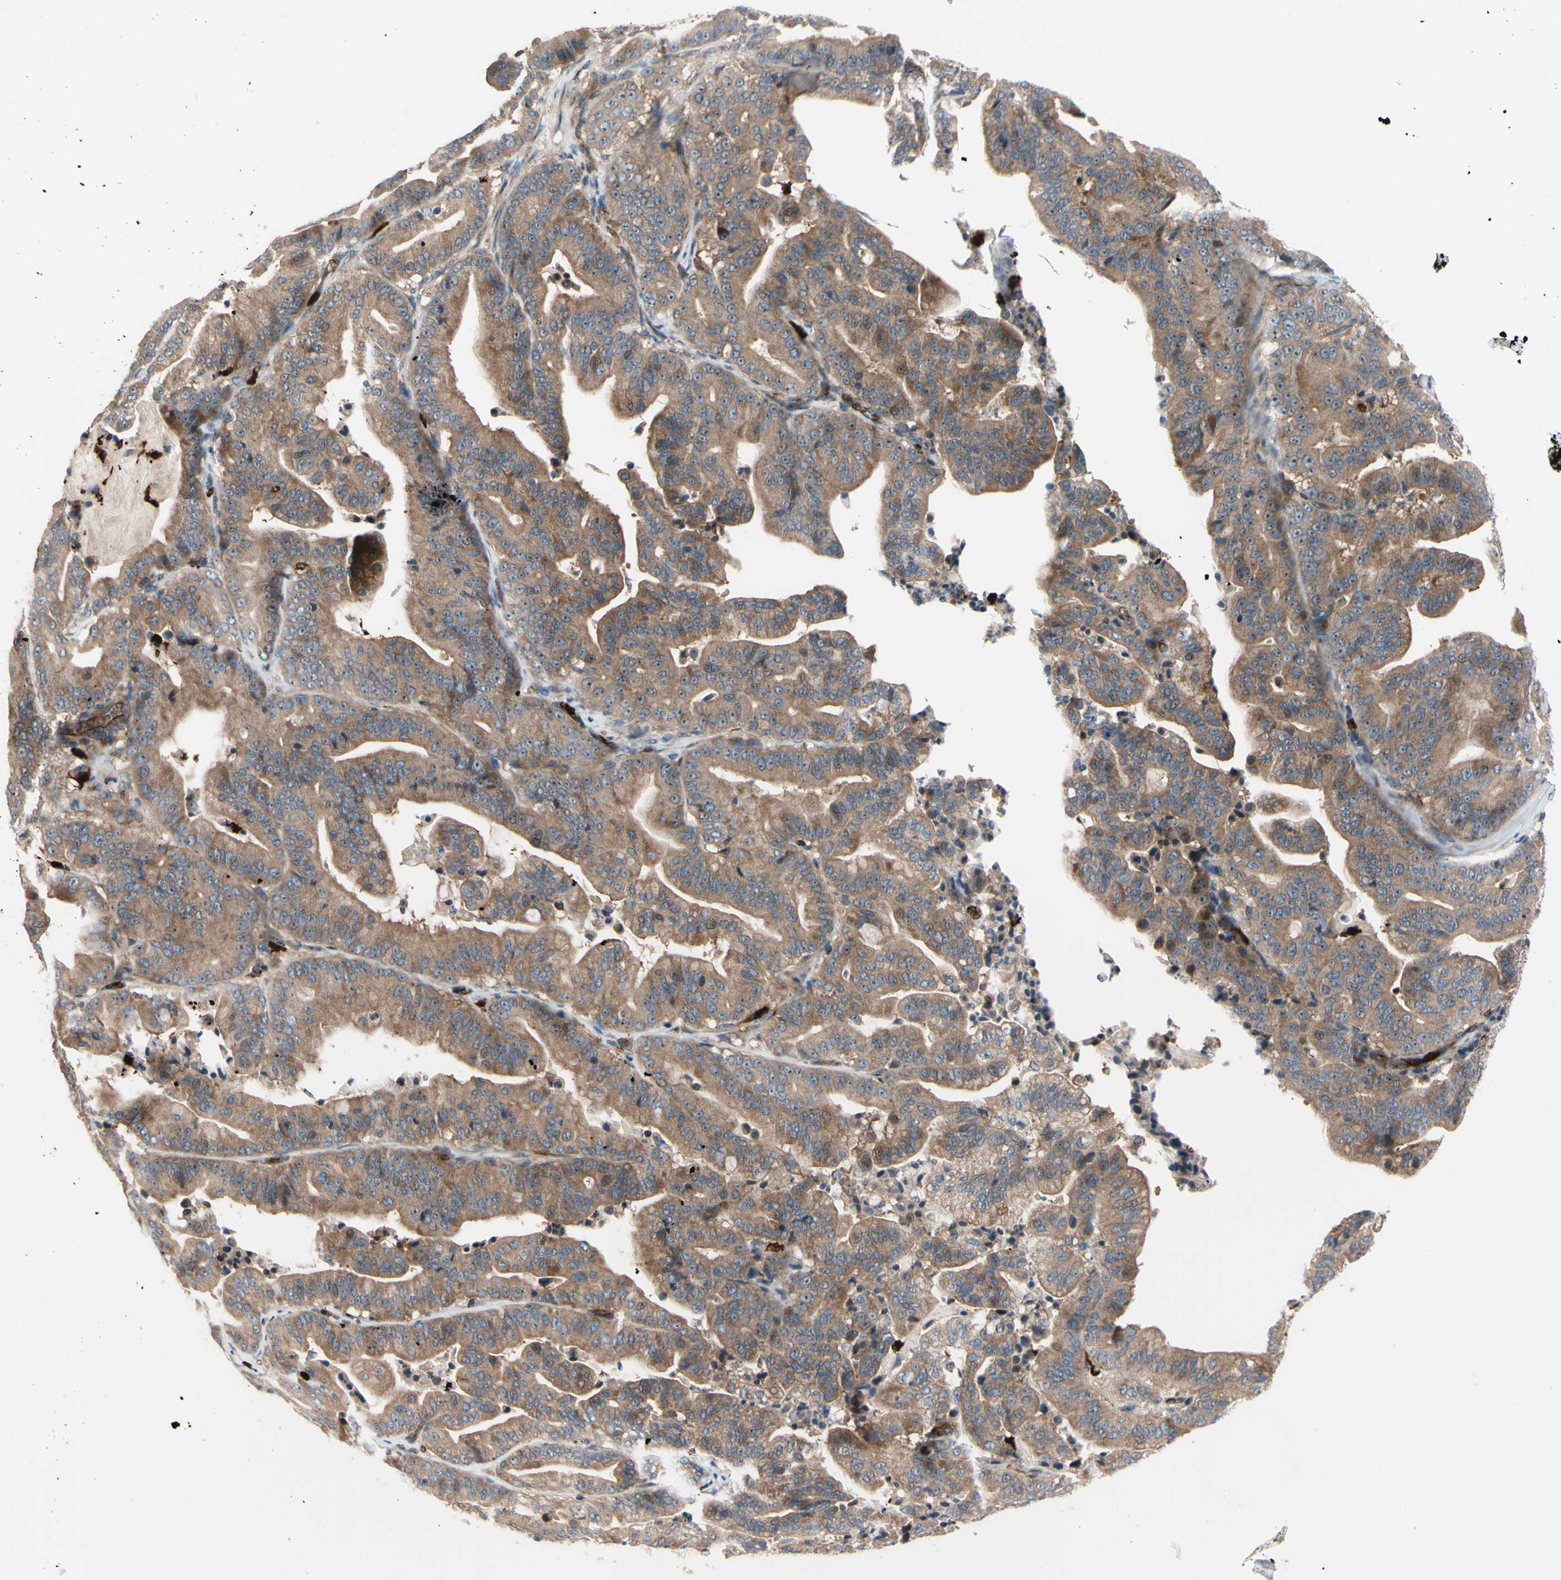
{"staining": {"intensity": "moderate", "quantity": ">75%", "location": "cytoplasmic/membranous"}, "tissue": "pancreatic cancer", "cell_type": "Tumor cells", "image_type": "cancer", "snomed": [{"axis": "morphology", "description": "Adenocarcinoma, NOS"}, {"axis": "topography", "description": "Pancreas"}], "caption": "Immunohistochemistry (IHC) of human adenocarcinoma (pancreatic) demonstrates medium levels of moderate cytoplasmic/membranous staining in about >75% of tumor cells.", "gene": "USP9X", "patient": {"sex": "male", "age": 63}}